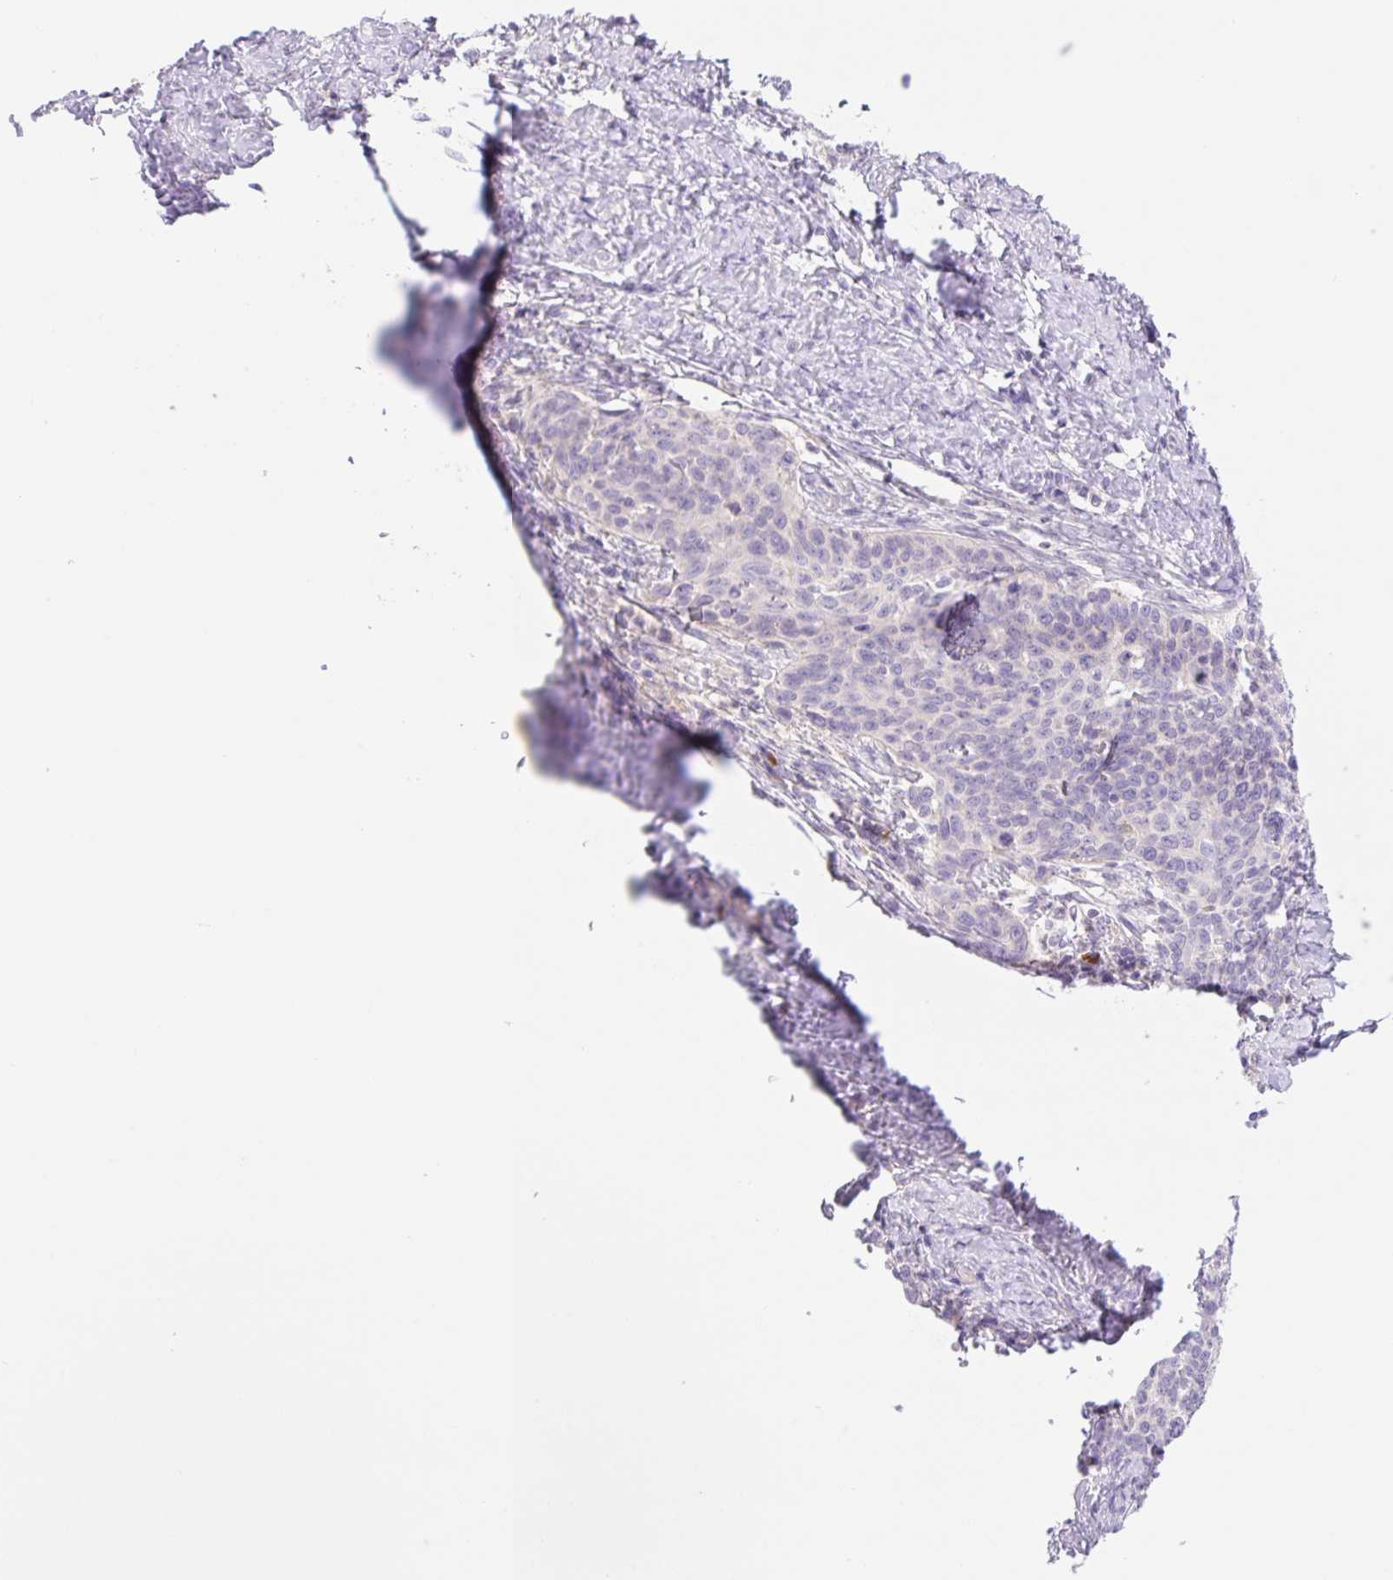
{"staining": {"intensity": "negative", "quantity": "none", "location": "none"}, "tissue": "cervical cancer", "cell_type": "Tumor cells", "image_type": "cancer", "snomed": [{"axis": "morphology", "description": "Squamous cell carcinoma, NOS"}, {"axis": "topography", "description": "Cervix"}], "caption": "High power microscopy micrograph of an immunohistochemistry (IHC) histopathology image of cervical cancer, revealing no significant positivity in tumor cells. (Brightfield microscopy of DAB (3,3'-diaminobenzidine) IHC at high magnification).", "gene": "DENND5A", "patient": {"sex": "female", "age": 39}}